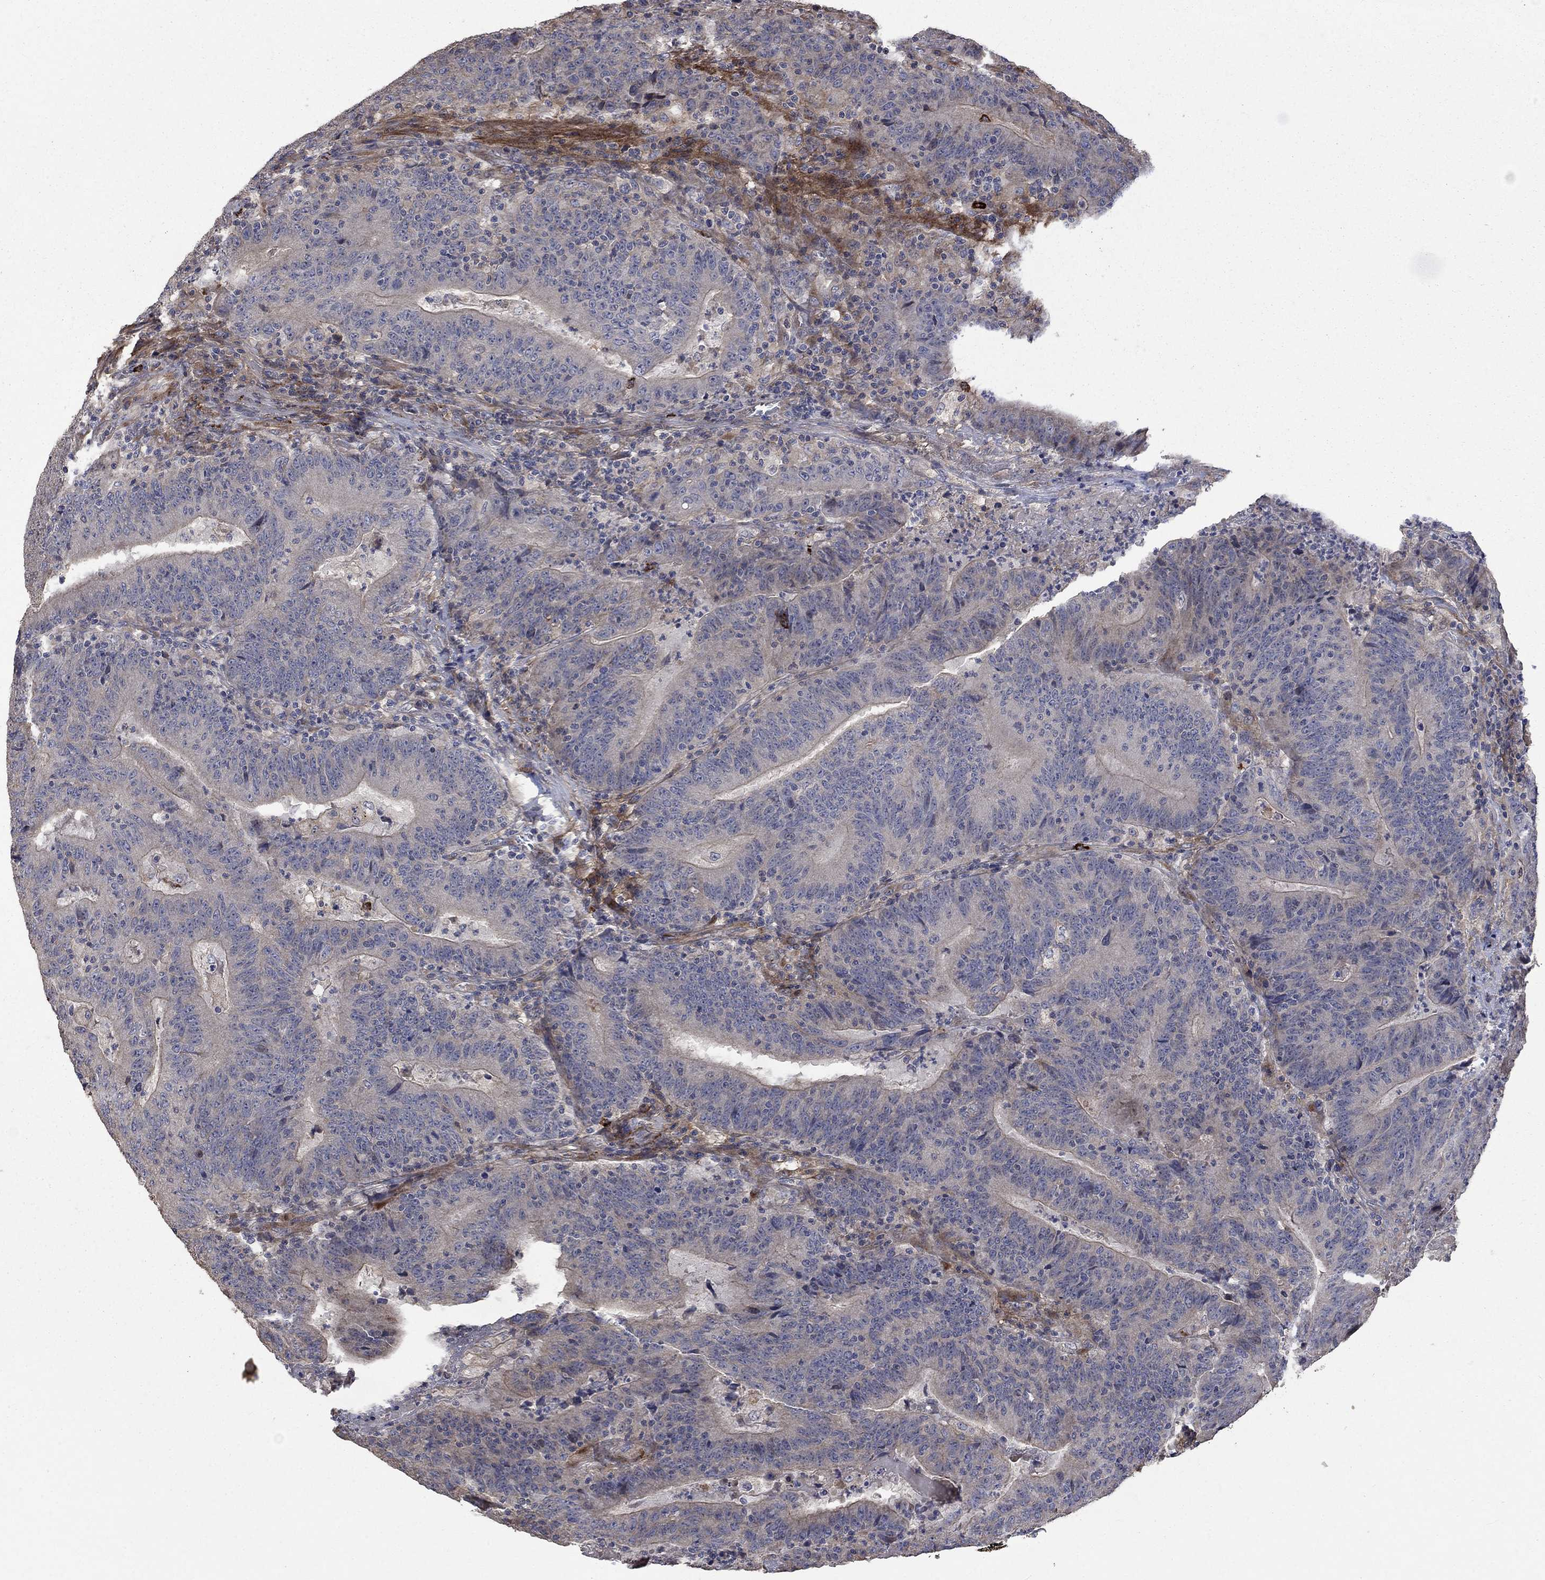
{"staining": {"intensity": "negative", "quantity": "none", "location": "none"}, "tissue": "colorectal cancer", "cell_type": "Tumor cells", "image_type": "cancer", "snomed": [{"axis": "morphology", "description": "Adenocarcinoma, NOS"}, {"axis": "topography", "description": "Colon"}], "caption": "IHC histopathology image of neoplastic tissue: human colorectal cancer (adenocarcinoma) stained with DAB (3,3'-diaminobenzidine) shows no significant protein positivity in tumor cells.", "gene": "VCAN", "patient": {"sex": "female", "age": 75}}